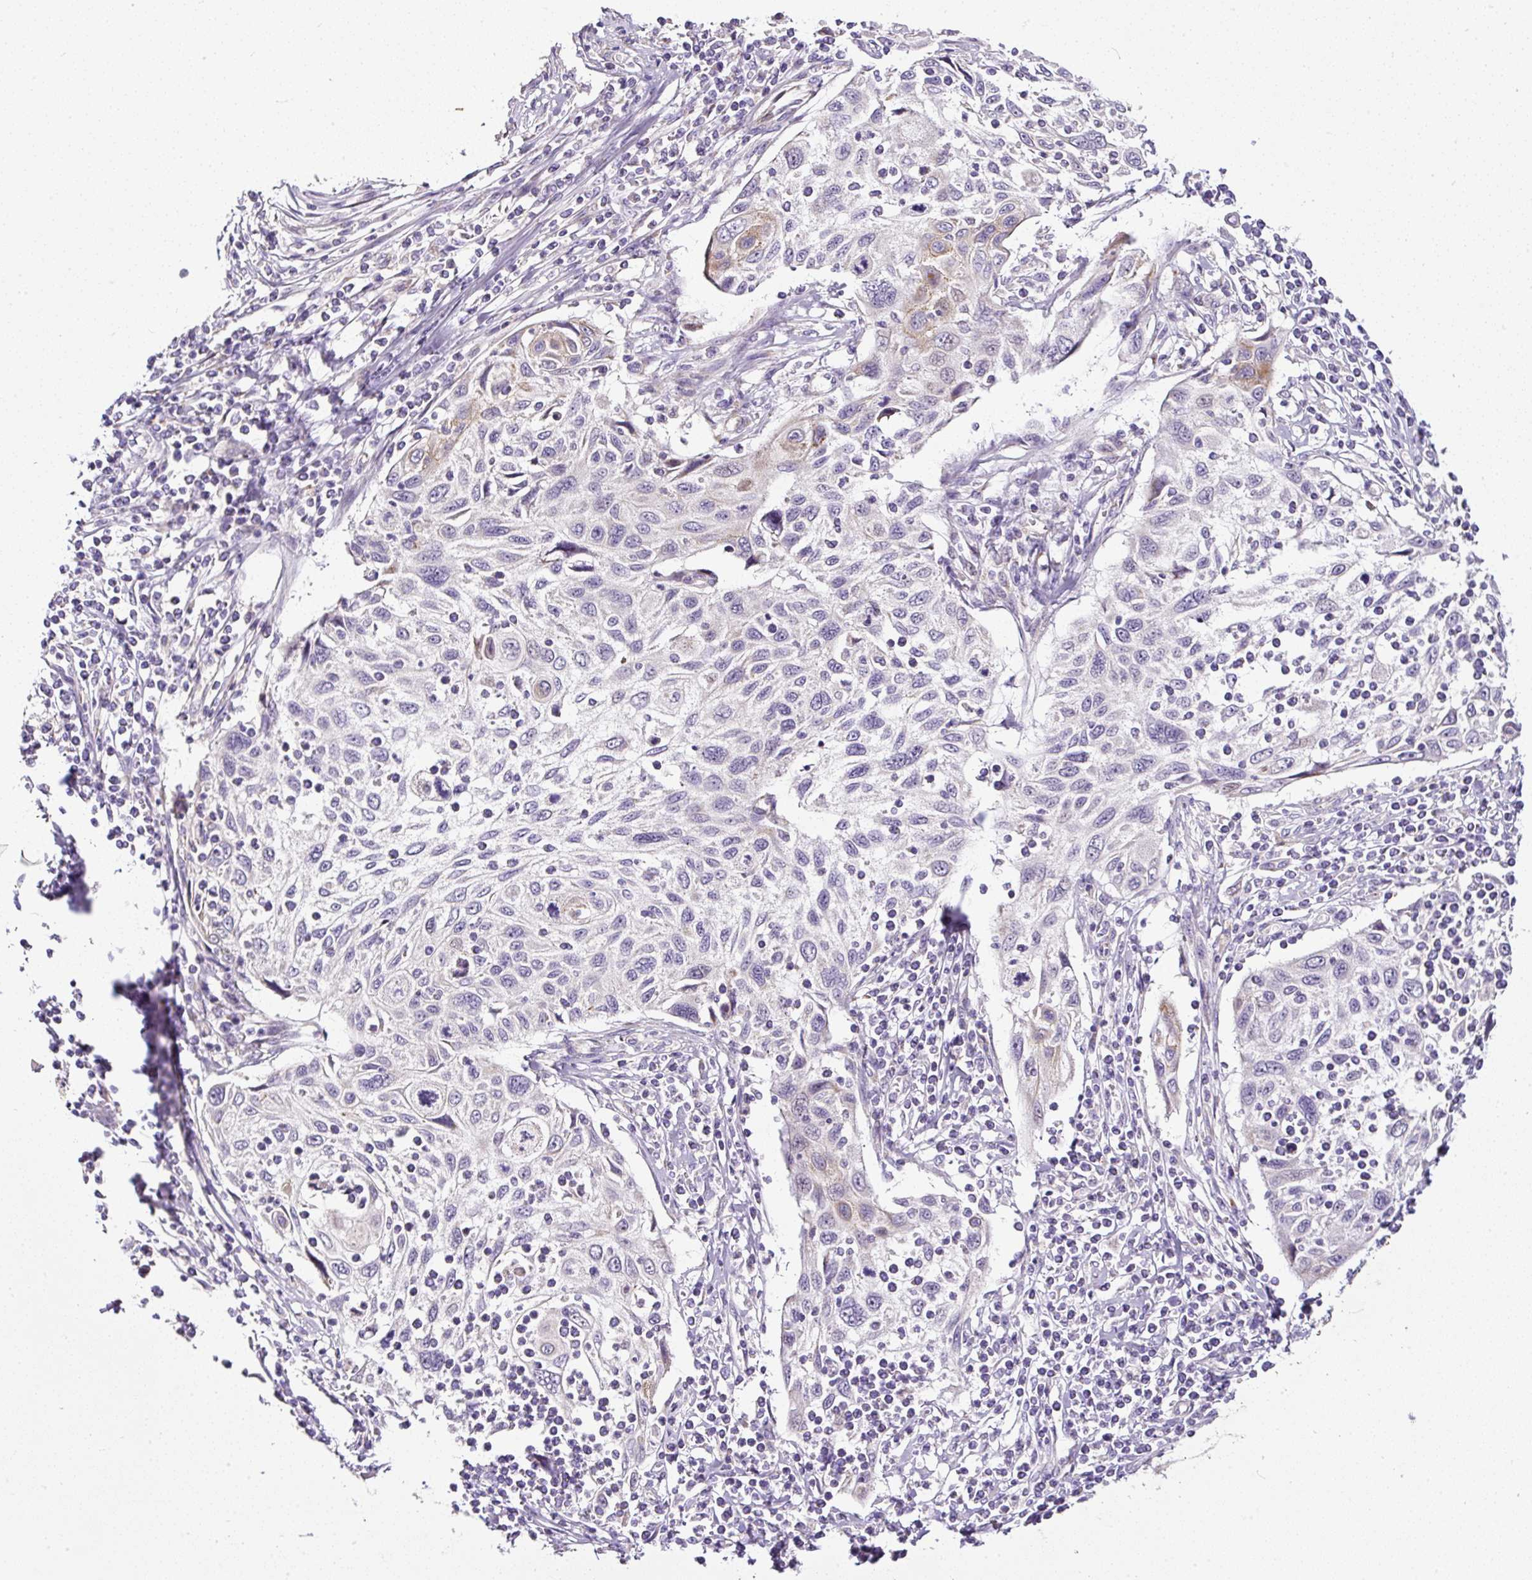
{"staining": {"intensity": "negative", "quantity": "none", "location": "none"}, "tissue": "cervical cancer", "cell_type": "Tumor cells", "image_type": "cancer", "snomed": [{"axis": "morphology", "description": "Squamous cell carcinoma, NOS"}, {"axis": "topography", "description": "Cervix"}], "caption": "This is an immunohistochemistry histopathology image of human cervical cancer (squamous cell carcinoma). There is no positivity in tumor cells.", "gene": "HPS4", "patient": {"sex": "female", "age": 70}}